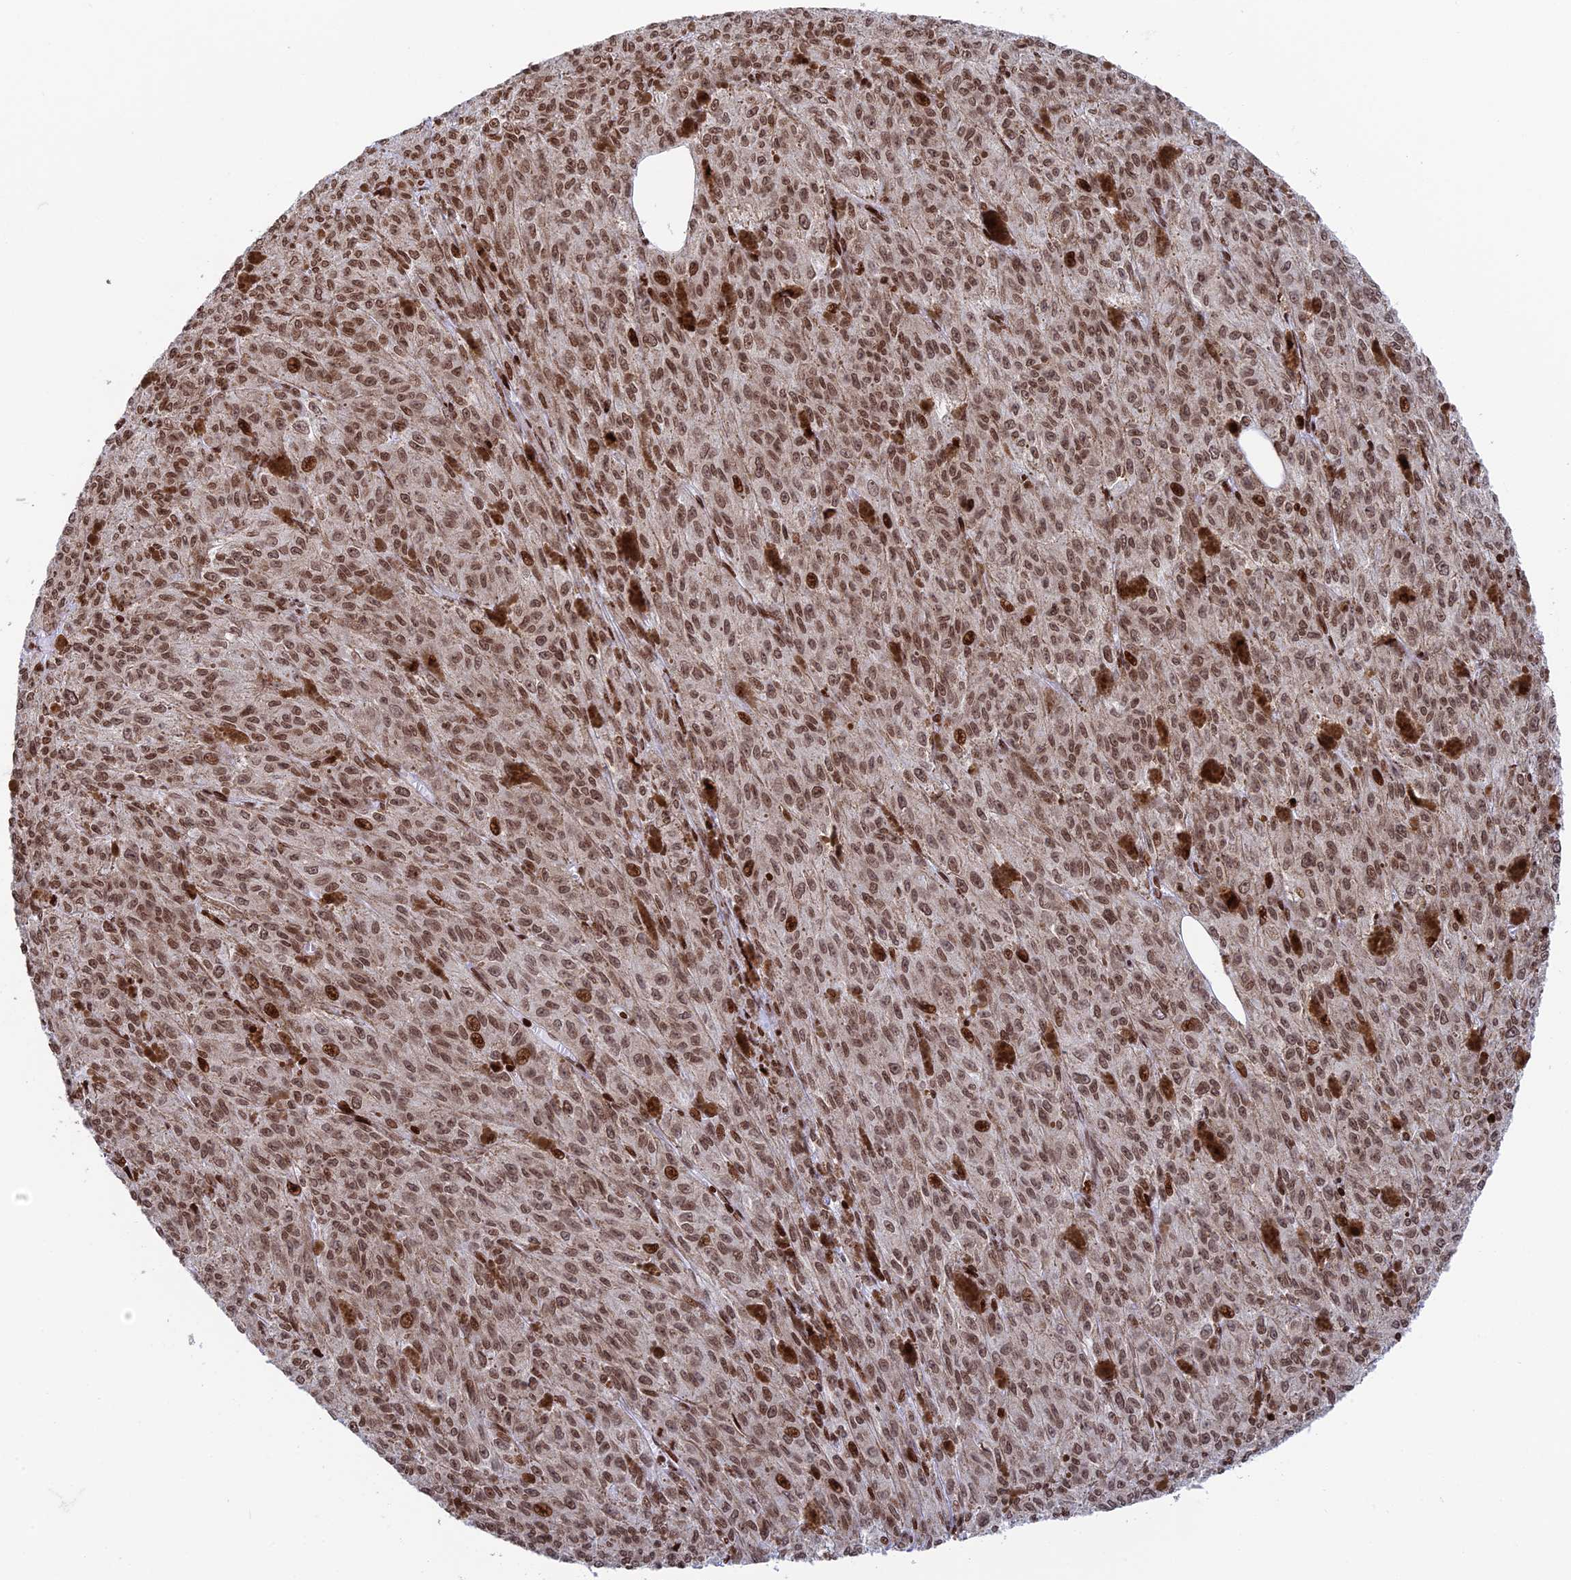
{"staining": {"intensity": "moderate", "quantity": ">75%", "location": "nuclear"}, "tissue": "melanoma", "cell_type": "Tumor cells", "image_type": "cancer", "snomed": [{"axis": "morphology", "description": "Malignant melanoma, NOS"}, {"axis": "topography", "description": "Skin"}], "caption": "A histopathology image showing moderate nuclear positivity in about >75% of tumor cells in melanoma, as visualized by brown immunohistochemical staining.", "gene": "RPAP1", "patient": {"sex": "female", "age": 52}}